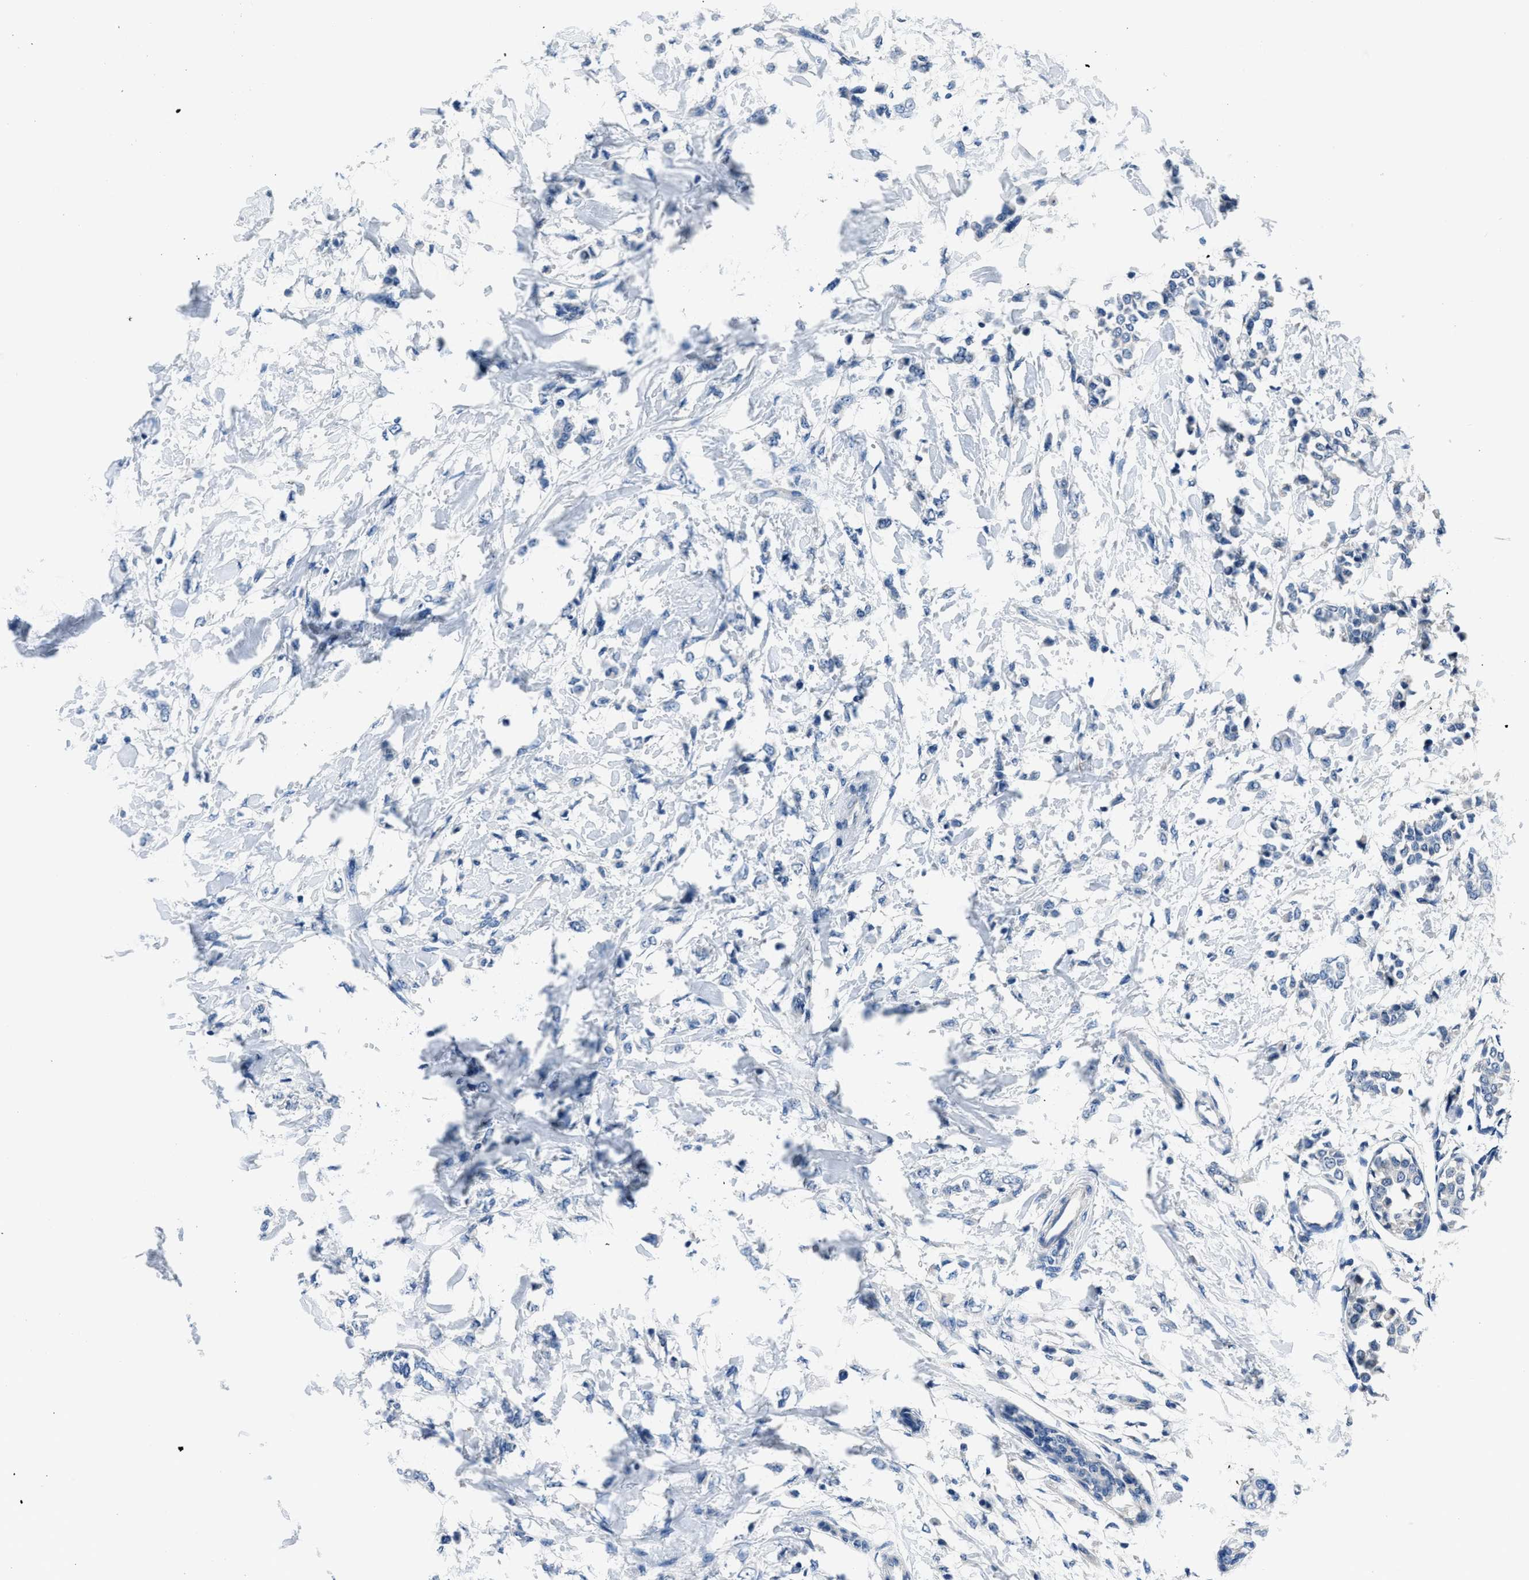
{"staining": {"intensity": "negative", "quantity": "none", "location": "none"}, "tissue": "breast cancer", "cell_type": "Tumor cells", "image_type": "cancer", "snomed": [{"axis": "morphology", "description": "Lobular carcinoma, in situ"}, {"axis": "morphology", "description": "Lobular carcinoma"}, {"axis": "topography", "description": "Breast"}], "caption": "Tumor cells show no significant expression in breast cancer. The staining is performed using DAB brown chromogen with nuclei counter-stained in using hematoxylin.", "gene": "GJA3", "patient": {"sex": "female", "age": 41}}